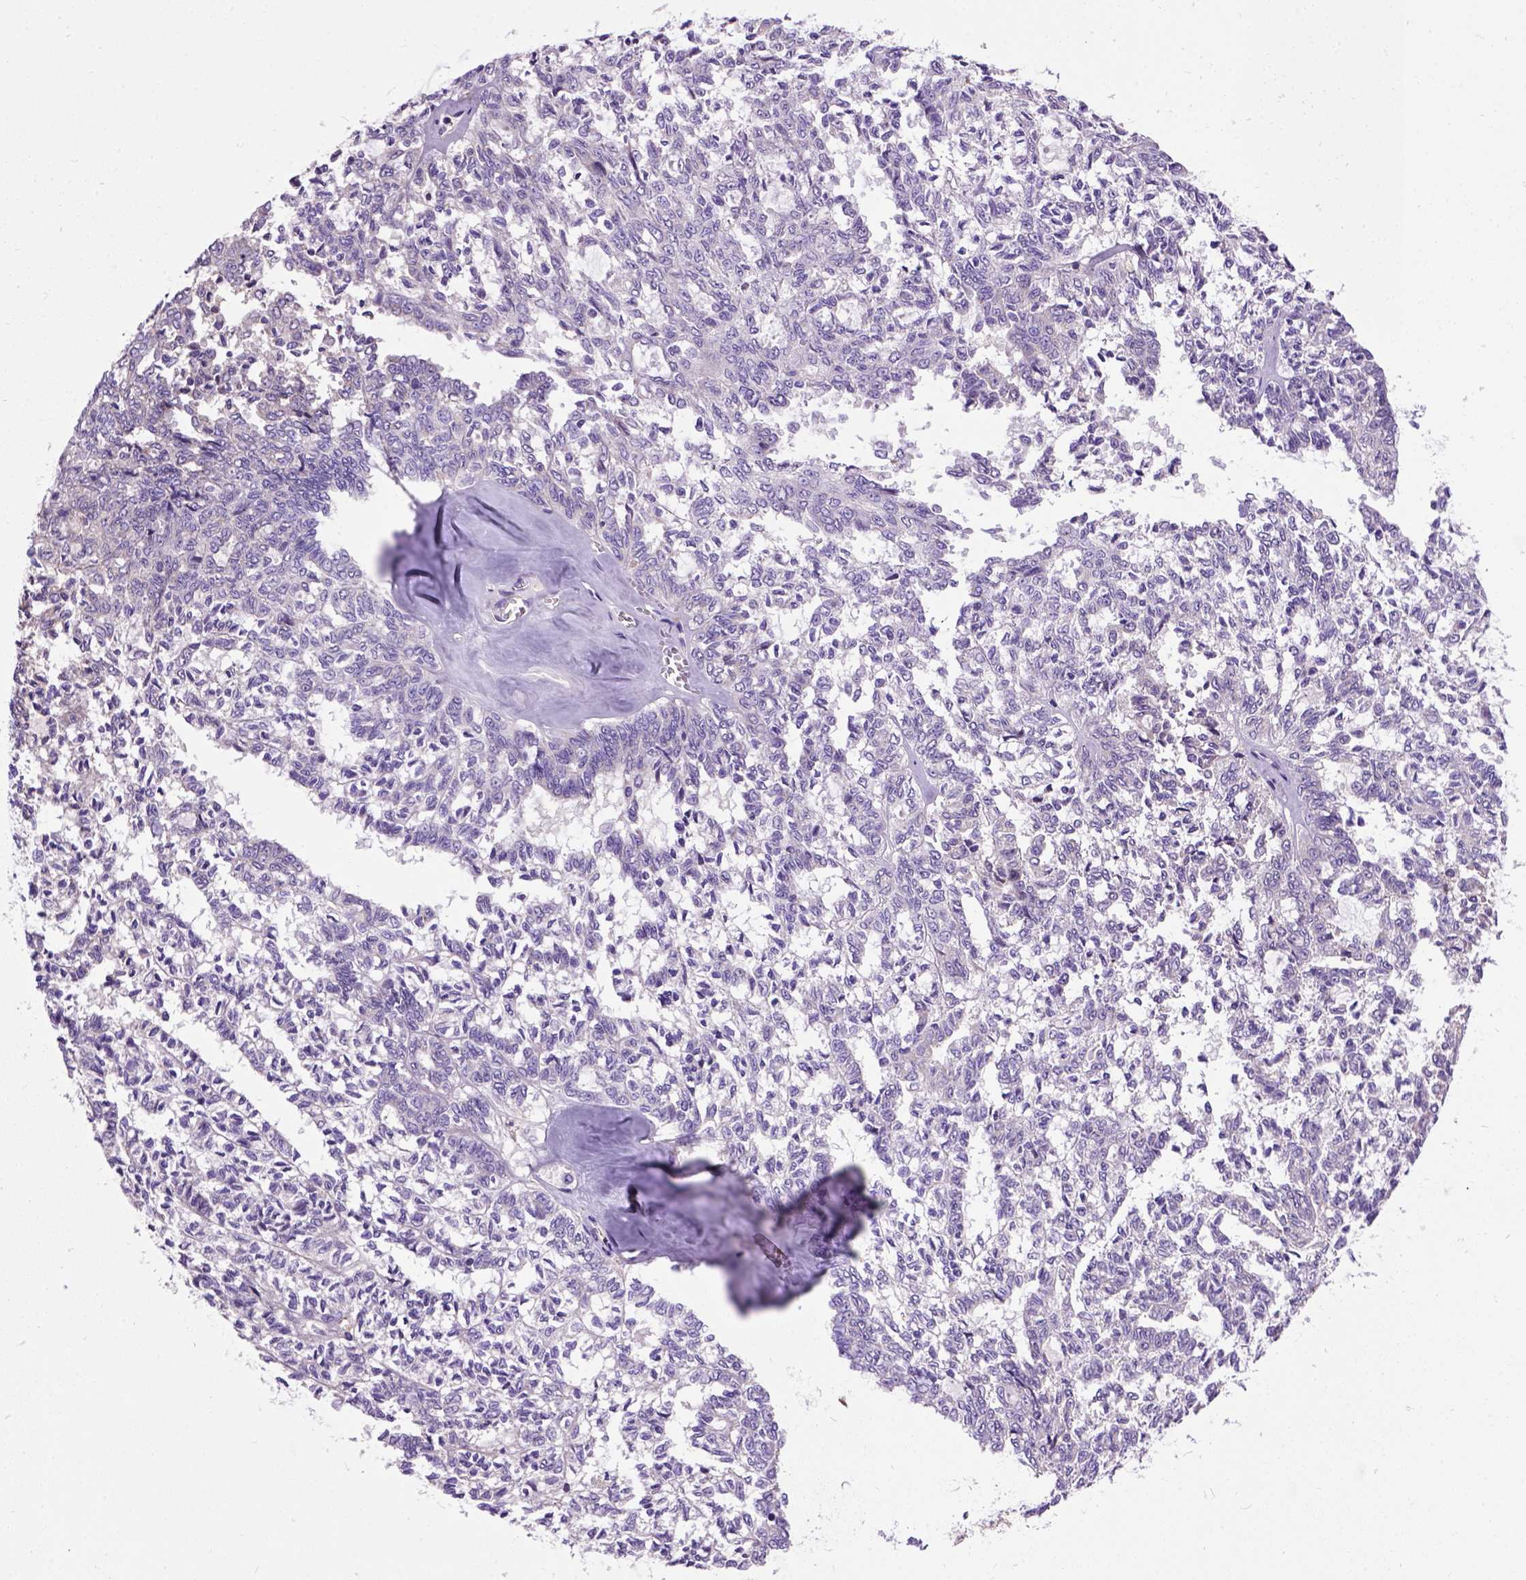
{"staining": {"intensity": "negative", "quantity": "none", "location": "none"}, "tissue": "ovarian cancer", "cell_type": "Tumor cells", "image_type": "cancer", "snomed": [{"axis": "morphology", "description": "Cystadenocarcinoma, serous, NOS"}, {"axis": "topography", "description": "Ovary"}], "caption": "Ovarian cancer (serous cystadenocarcinoma) stained for a protein using immunohistochemistry exhibits no staining tumor cells.", "gene": "SEMA4F", "patient": {"sex": "female", "age": 71}}